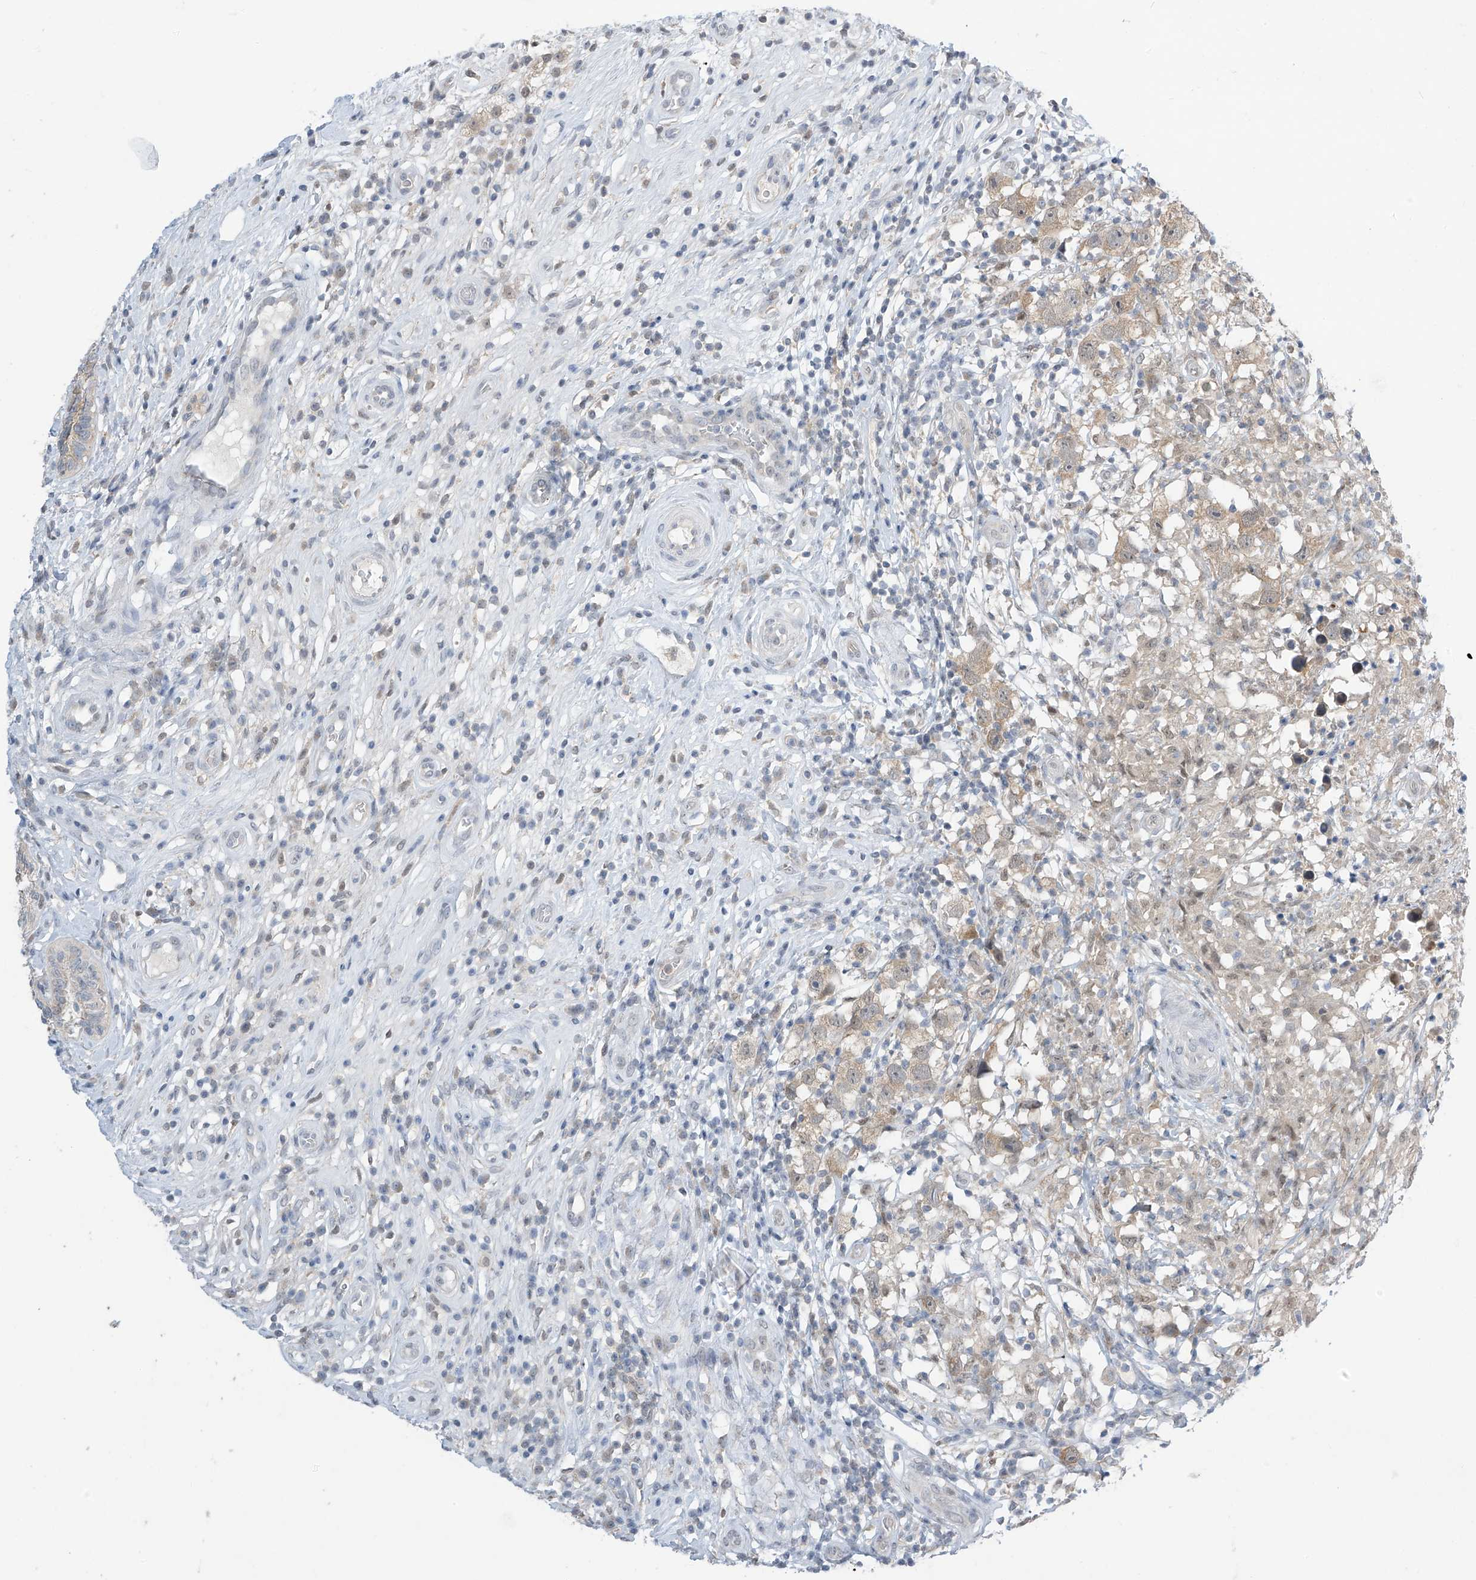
{"staining": {"intensity": "negative", "quantity": "none", "location": "none"}, "tissue": "testis cancer", "cell_type": "Tumor cells", "image_type": "cancer", "snomed": [{"axis": "morphology", "description": "Seminoma, NOS"}, {"axis": "topography", "description": "Testis"}], "caption": "An immunohistochemistry (IHC) histopathology image of testis cancer is shown. There is no staining in tumor cells of testis cancer. (DAB (3,3'-diaminobenzidine) immunohistochemistry visualized using brightfield microscopy, high magnification).", "gene": "APLF", "patient": {"sex": "male", "age": 49}}